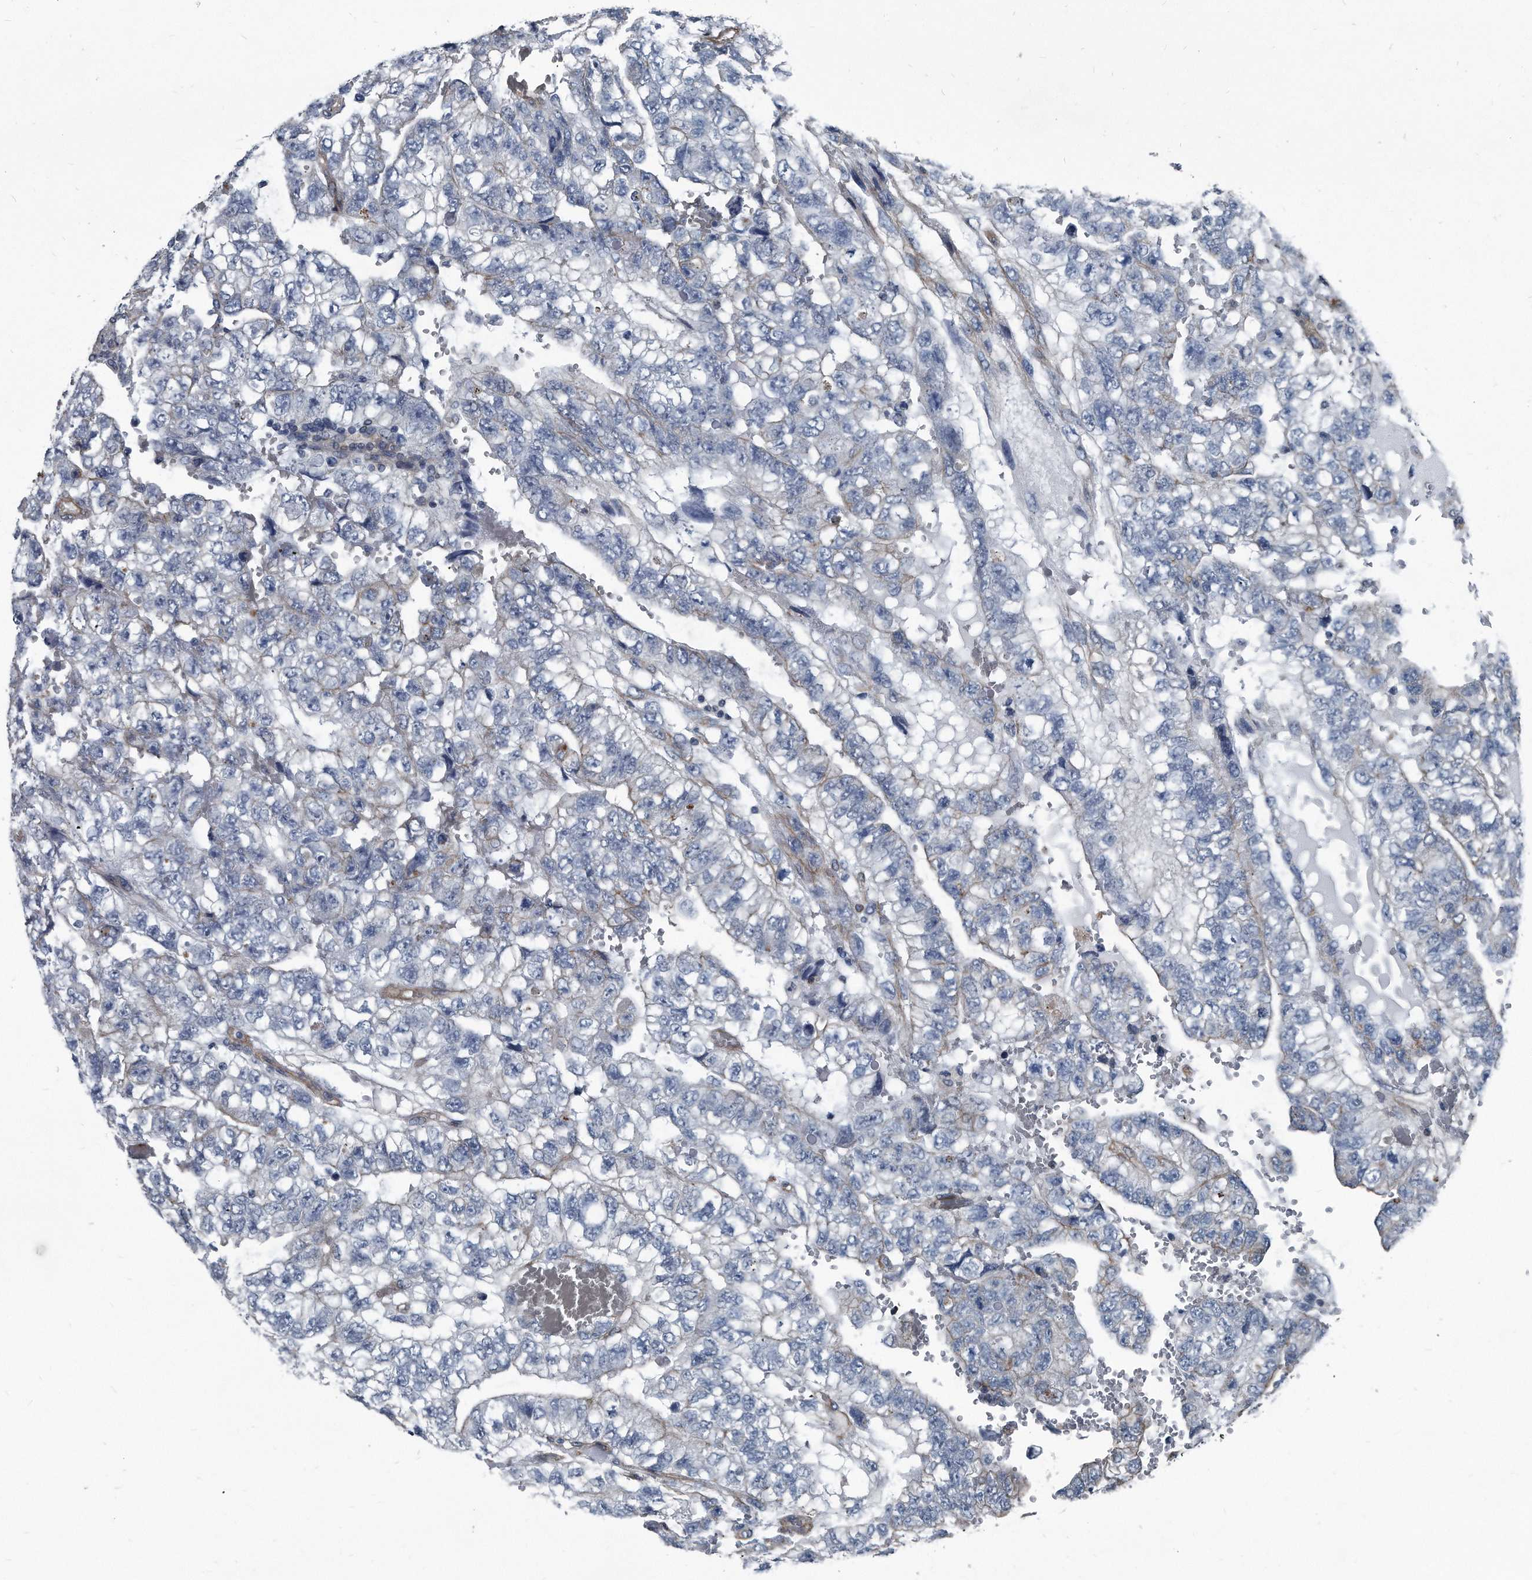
{"staining": {"intensity": "negative", "quantity": "none", "location": "none"}, "tissue": "testis cancer", "cell_type": "Tumor cells", "image_type": "cancer", "snomed": [{"axis": "morphology", "description": "Carcinoma, Embryonal, NOS"}, {"axis": "topography", "description": "Testis"}], "caption": "A micrograph of human testis embryonal carcinoma is negative for staining in tumor cells. (DAB IHC visualized using brightfield microscopy, high magnification).", "gene": "PLEC", "patient": {"sex": "male", "age": 36}}